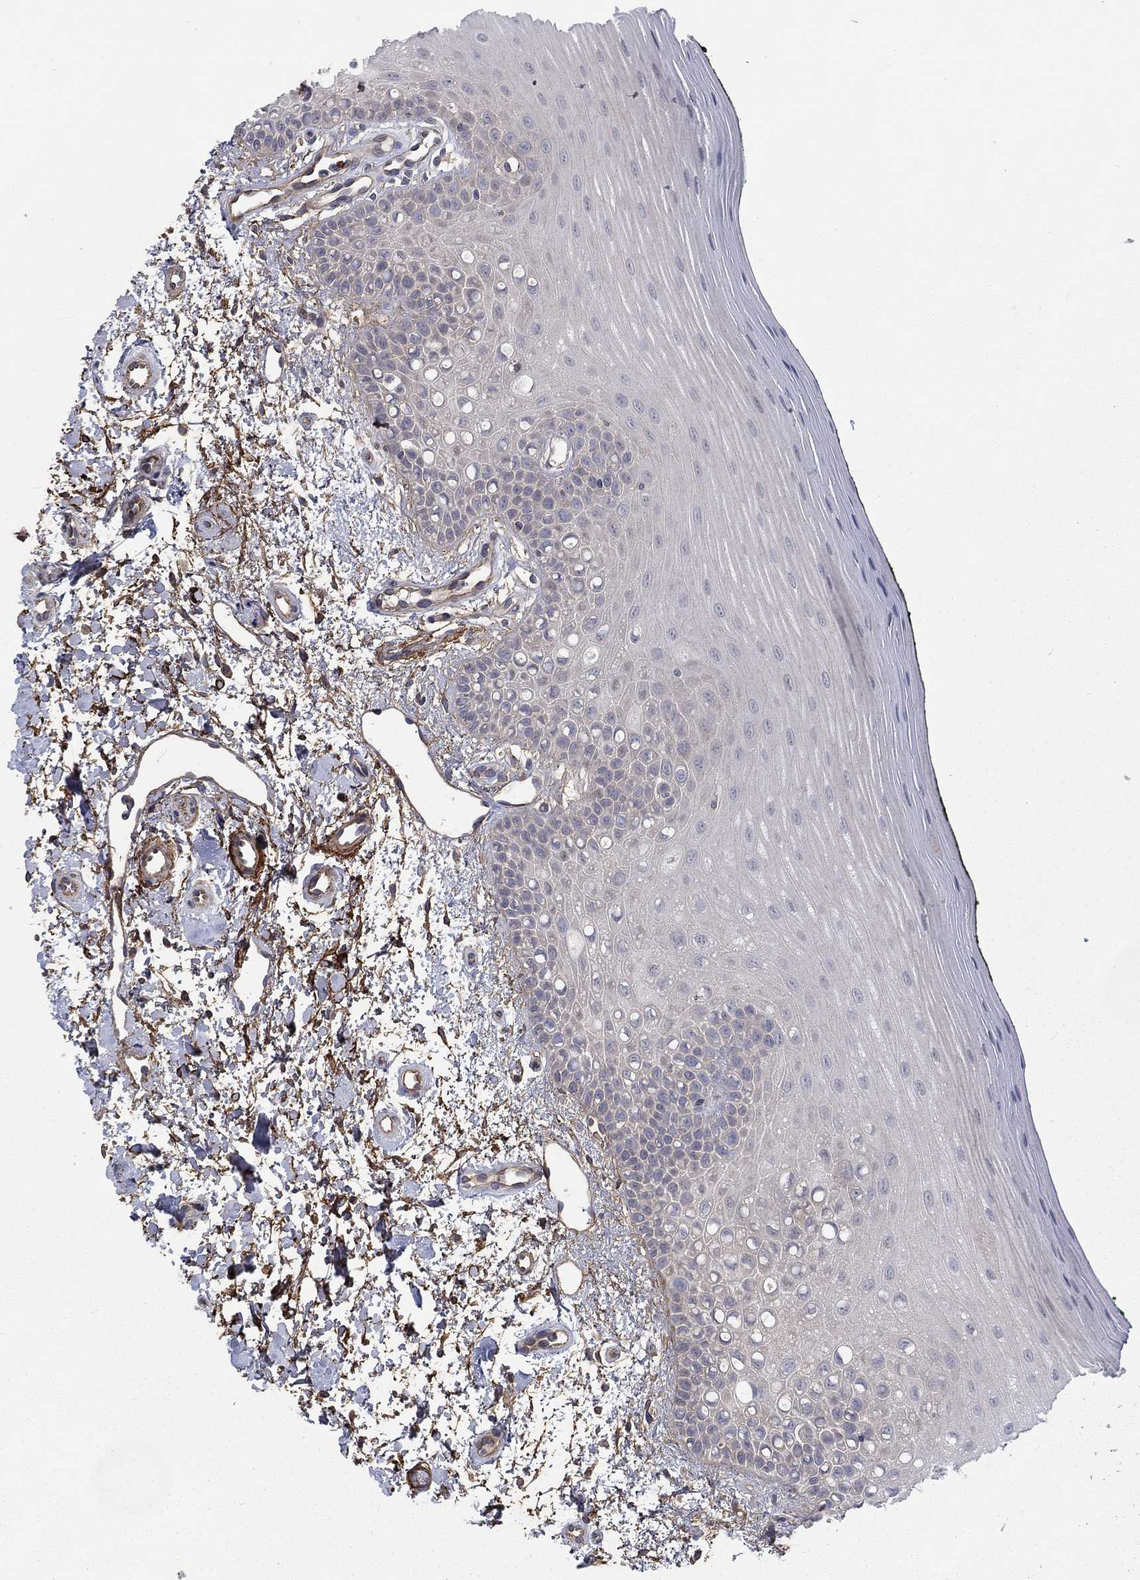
{"staining": {"intensity": "negative", "quantity": "none", "location": "none"}, "tissue": "oral mucosa", "cell_type": "Squamous epithelial cells", "image_type": "normal", "snomed": [{"axis": "morphology", "description": "Normal tissue, NOS"}, {"axis": "topography", "description": "Oral tissue"}], "caption": "Immunohistochemical staining of normal oral mucosa exhibits no significant staining in squamous epithelial cells.", "gene": "VCAN", "patient": {"sex": "female", "age": 78}}